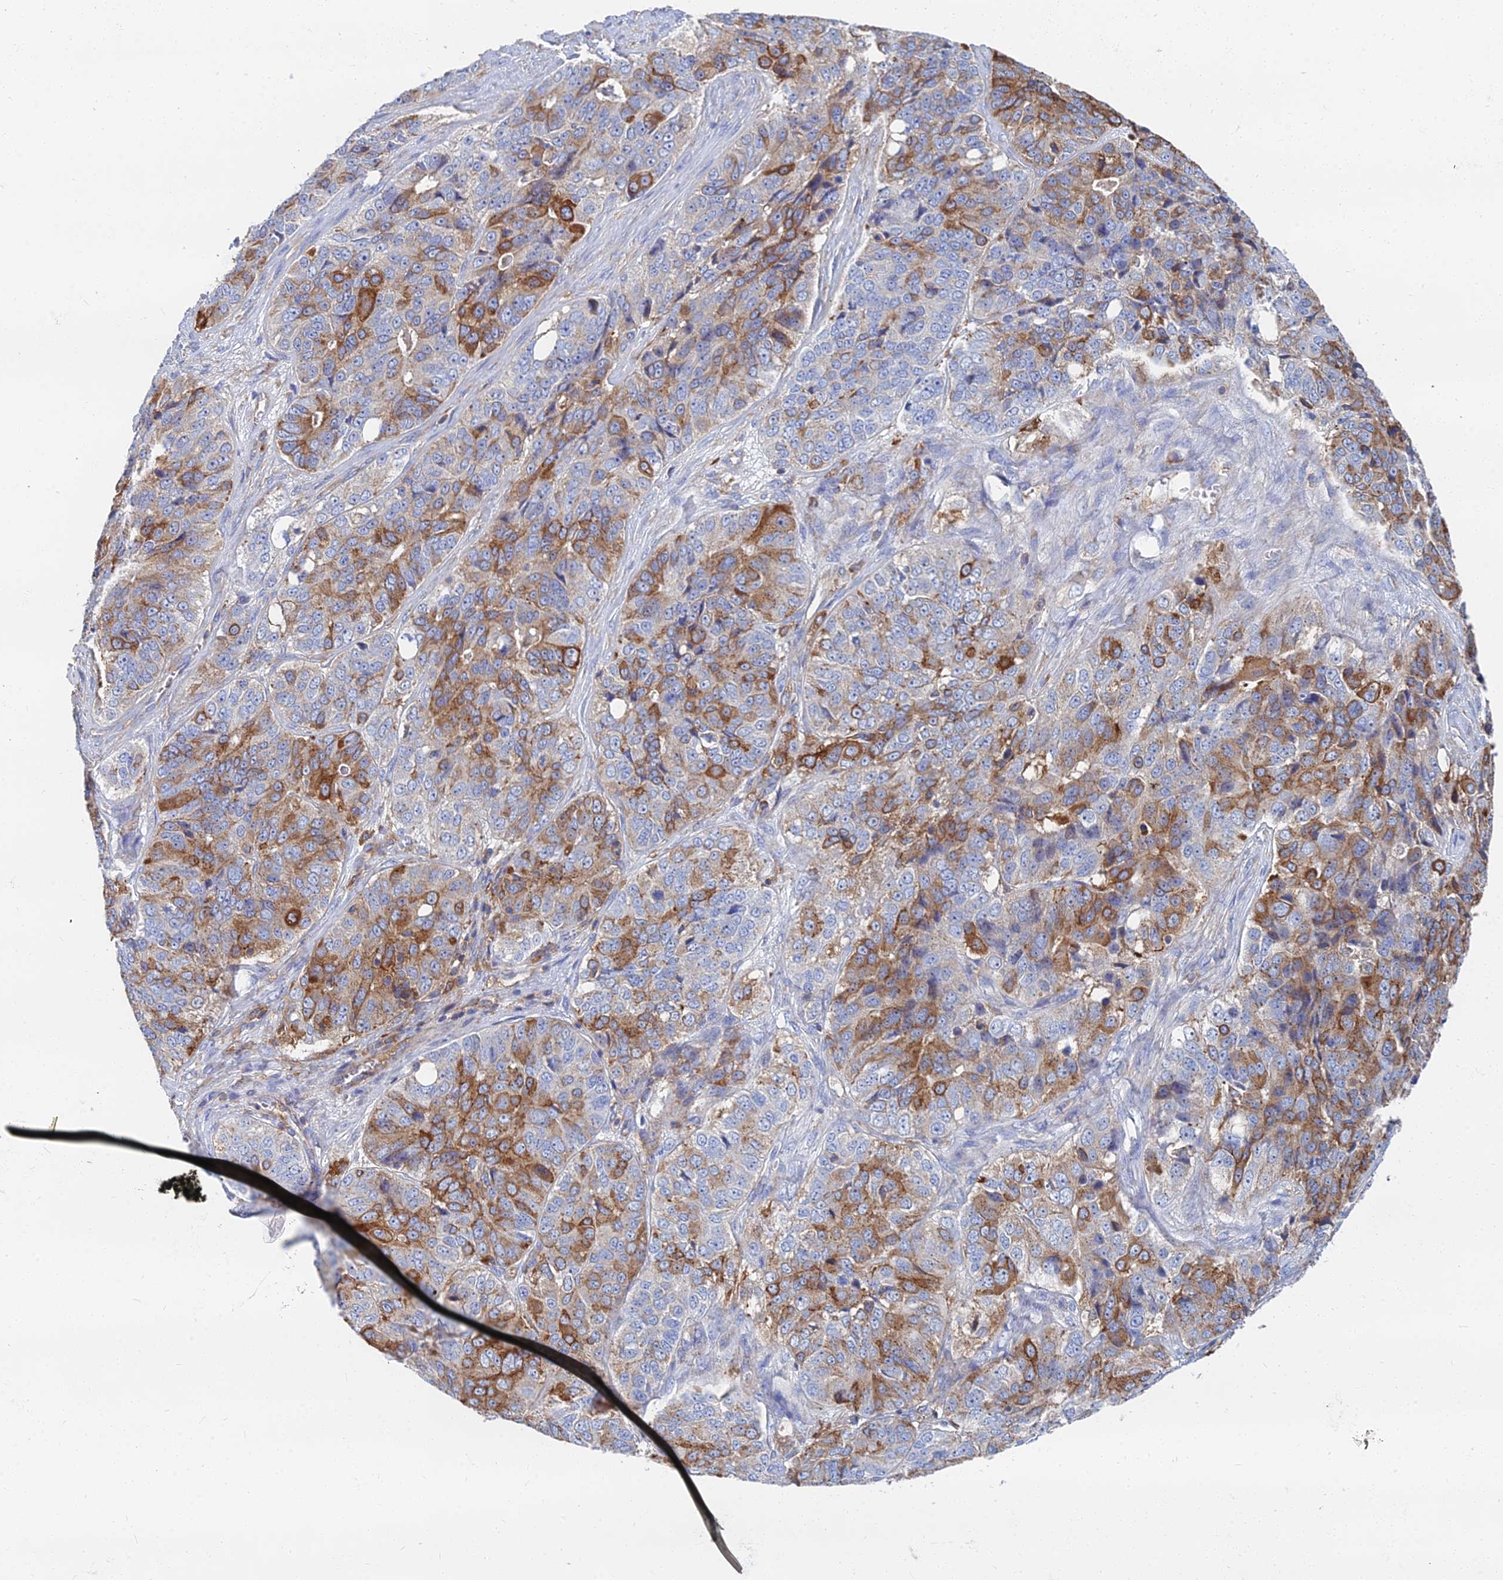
{"staining": {"intensity": "strong", "quantity": "25%-75%", "location": "cytoplasmic/membranous"}, "tissue": "ovarian cancer", "cell_type": "Tumor cells", "image_type": "cancer", "snomed": [{"axis": "morphology", "description": "Carcinoma, endometroid"}, {"axis": "topography", "description": "Ovary"}], "caption": "A photomicrograph of ovarian cancer stained for a protein demonstrates strong cytoplasmic/membranous brown staining in tumor cells.", "gene": "GPR42", "patient": {"sex": "female", "age": 51}}